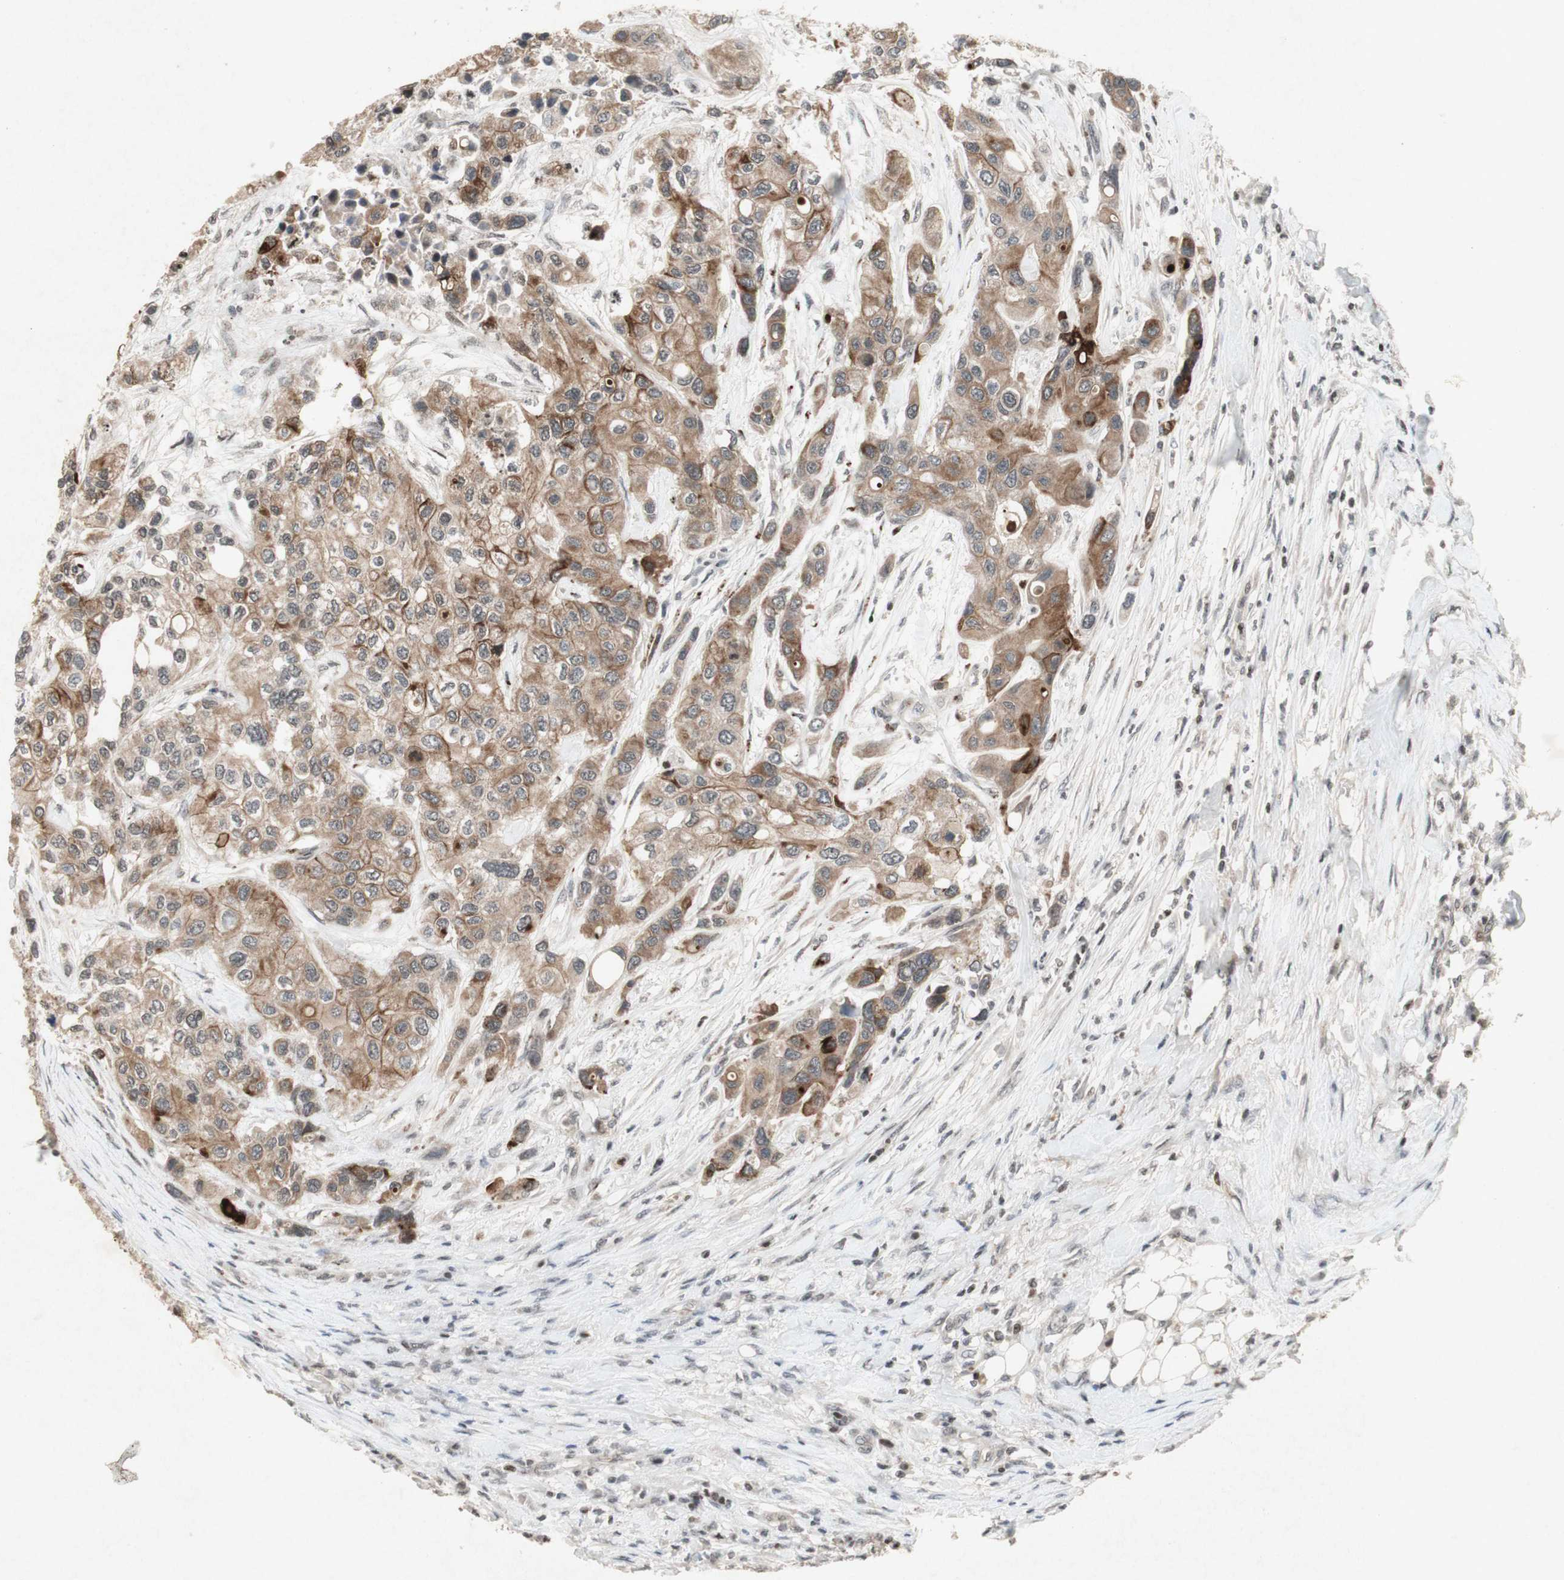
{"staining": {"intensity": "weak", "quantity": ">75%", "location": "cytoplasmic/membranous"}, "tissue": "urothelial cancer", "cell_type": "Tumor cells", "image_type": "cancer", "snomed": [{"axis": "morphology", "description": "Urothelial carcinoma, High grade"}, {"axis": "topography", "description": "Urinary bladder"}], "caption": "Immunohistochemistry (IHC) (DAB) staining of urothelial cancer displays weak cytoplasmic/membranous protein staining in approximately >75% of tumor cells.", "gene": "PLXNA1", "patient": {"sex": "female", "age": 56}}